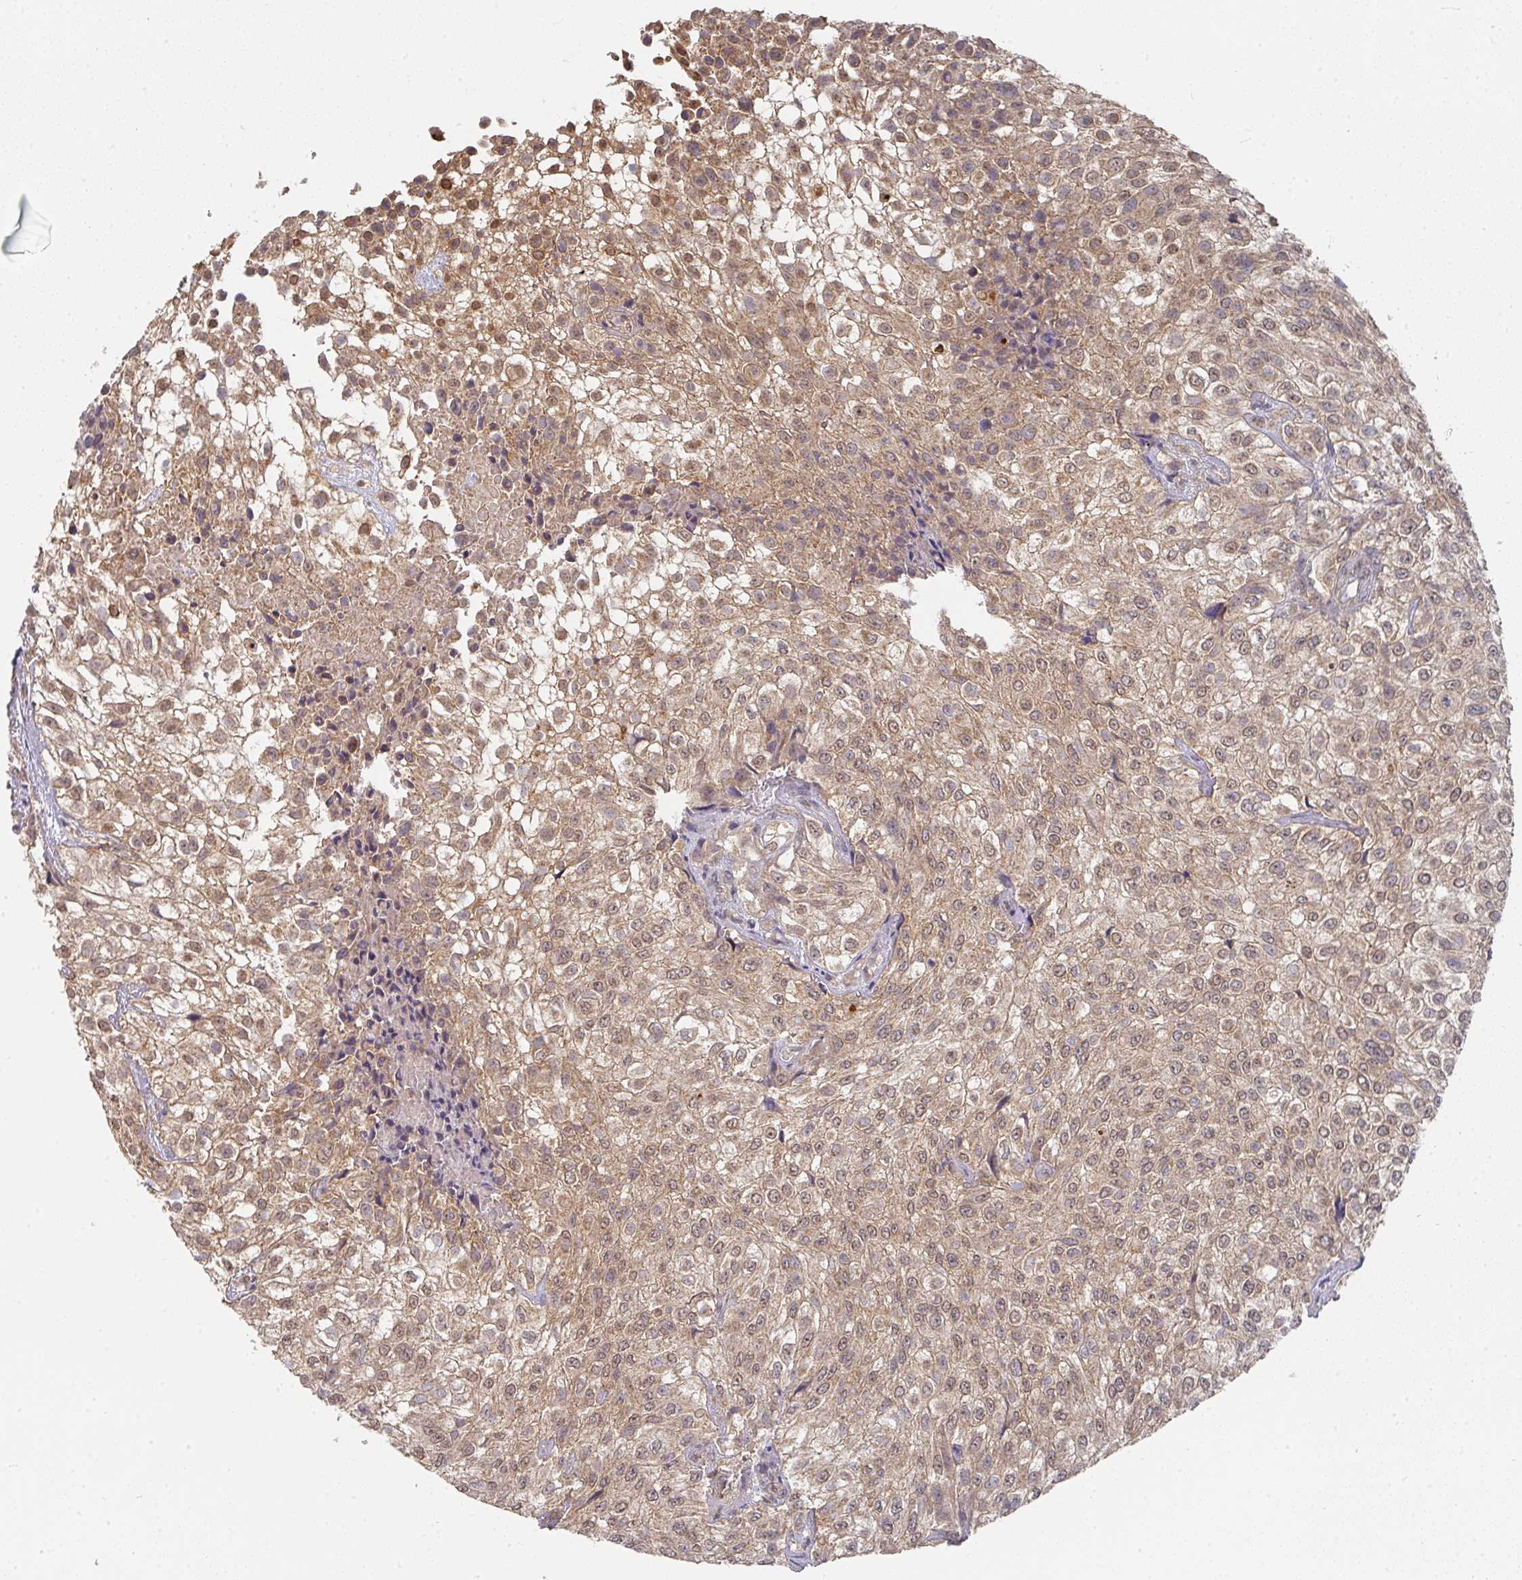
{"staining": {"intensity": "moderate", "quantity": ">75%", "location": "cytoplasmic/membranous,nuclear"}, "tissue": "urothelial cancer", "cell_type": "Tumor cells", "image_type": "cancer", "snomed": [{"axis": "morphology", "description": "Urothelial carcinoma, High grade"}, {"axis": "topography", "description": "Urinary bladder"}], "caption": "Immunohistochemical staining of urothelial carcinoma (high-grade) shows moderate cytoplasmic/membranous and nuclear protein expression in about >75% of tumor cells.", "gene": "EXTL3", "patient": {"sex": "male", "age": 56}}